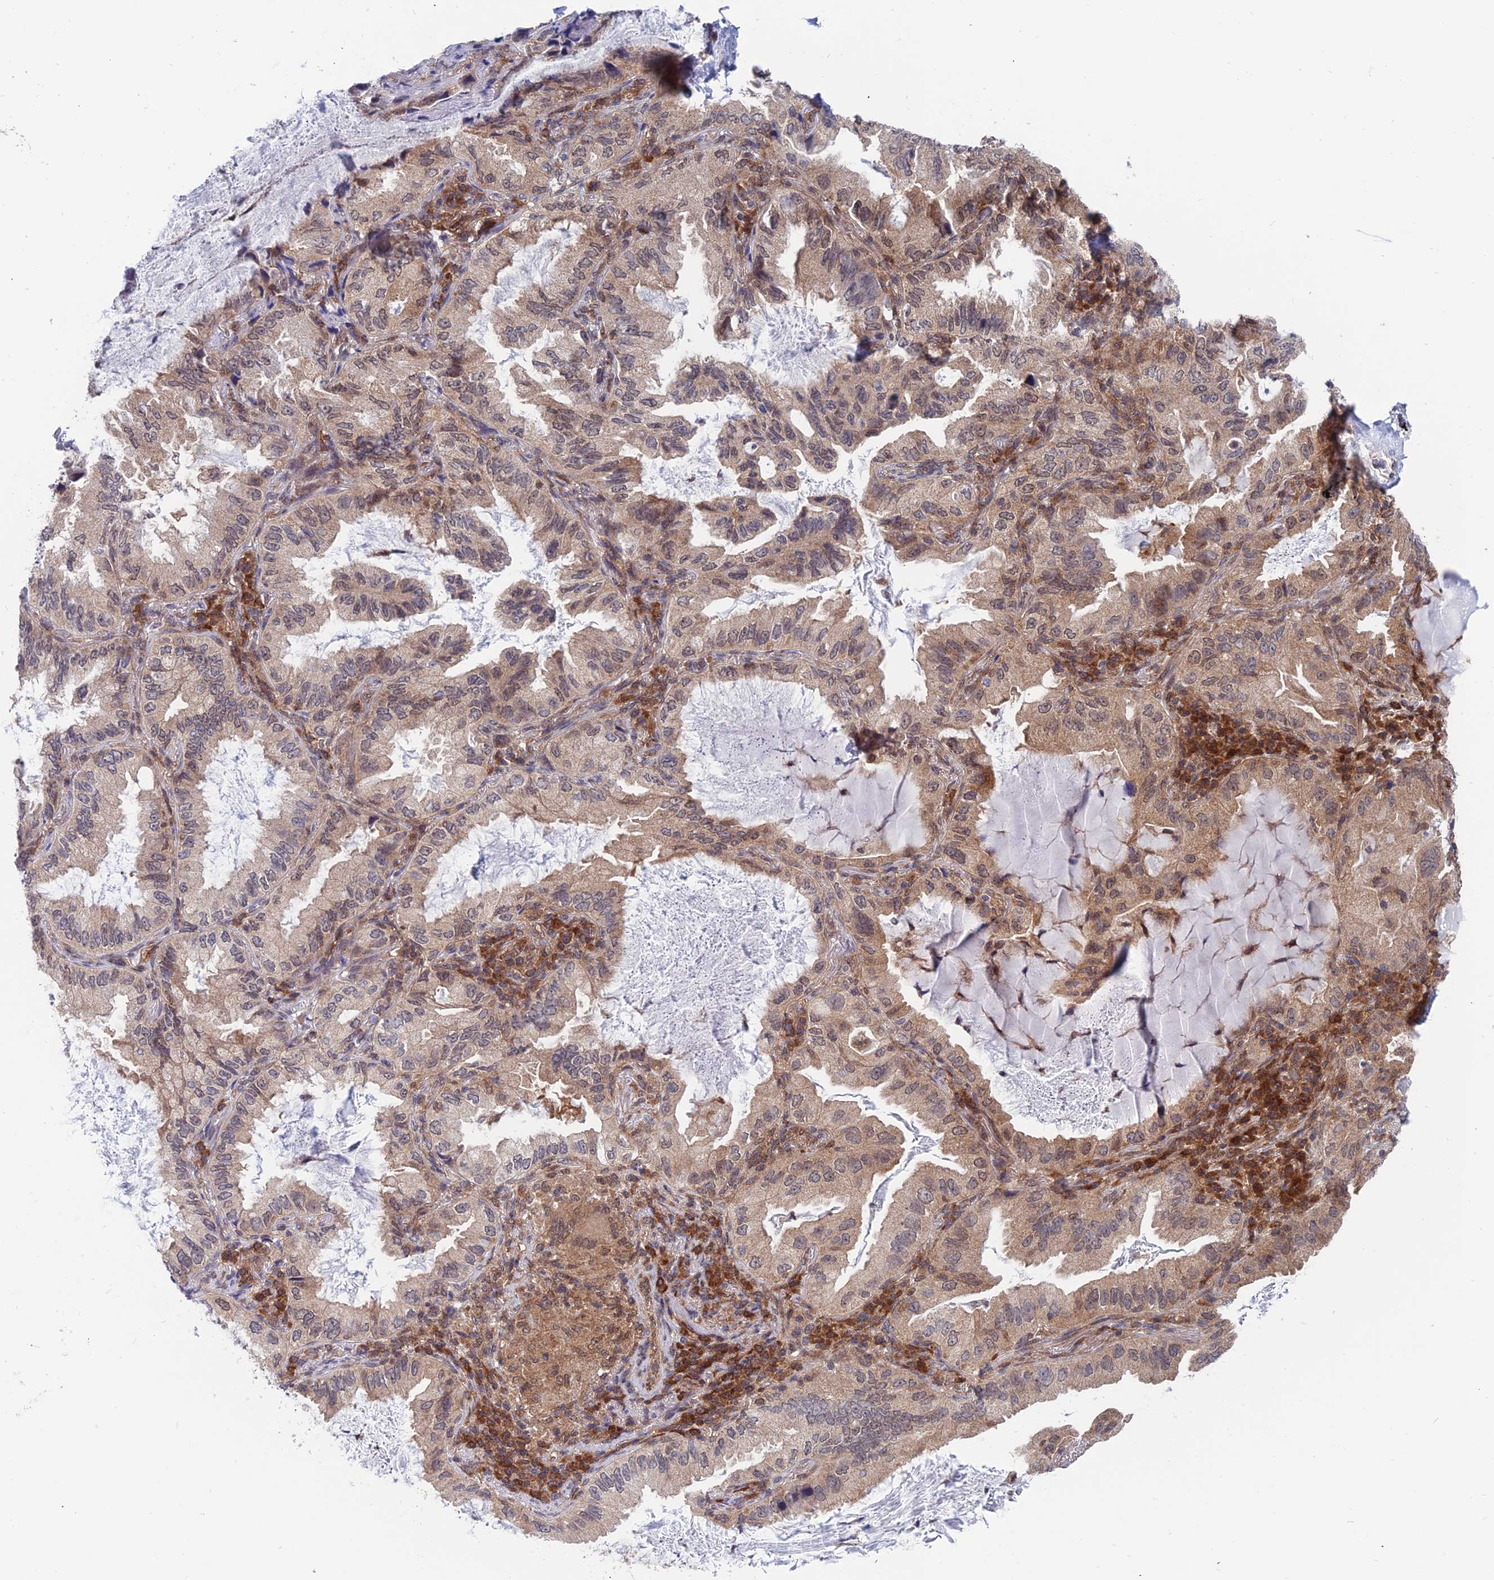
{"staining": {"intensity": "moderate", "quantity": "25%-75%", "location": "cytoplasmic/membranous,nuclear"}, "tissue": "lung cancer", "cell_type": "Tumor cells", "image_type": "cancer", "snomed": [{"axis": "morphology", "description": "Adenocarcinoma, NOS"}, {"axis": "topography", "description": "Lung"}], "caption": "Immunohistochemical staining of human lung cancer demonstrates medium levels of moderate cytoplasmic/membranous and nuclear expression in about 25%-75% of tumor cells.", "gene": "IGBP1", "patient": {"sex": "female", "age": 69}}